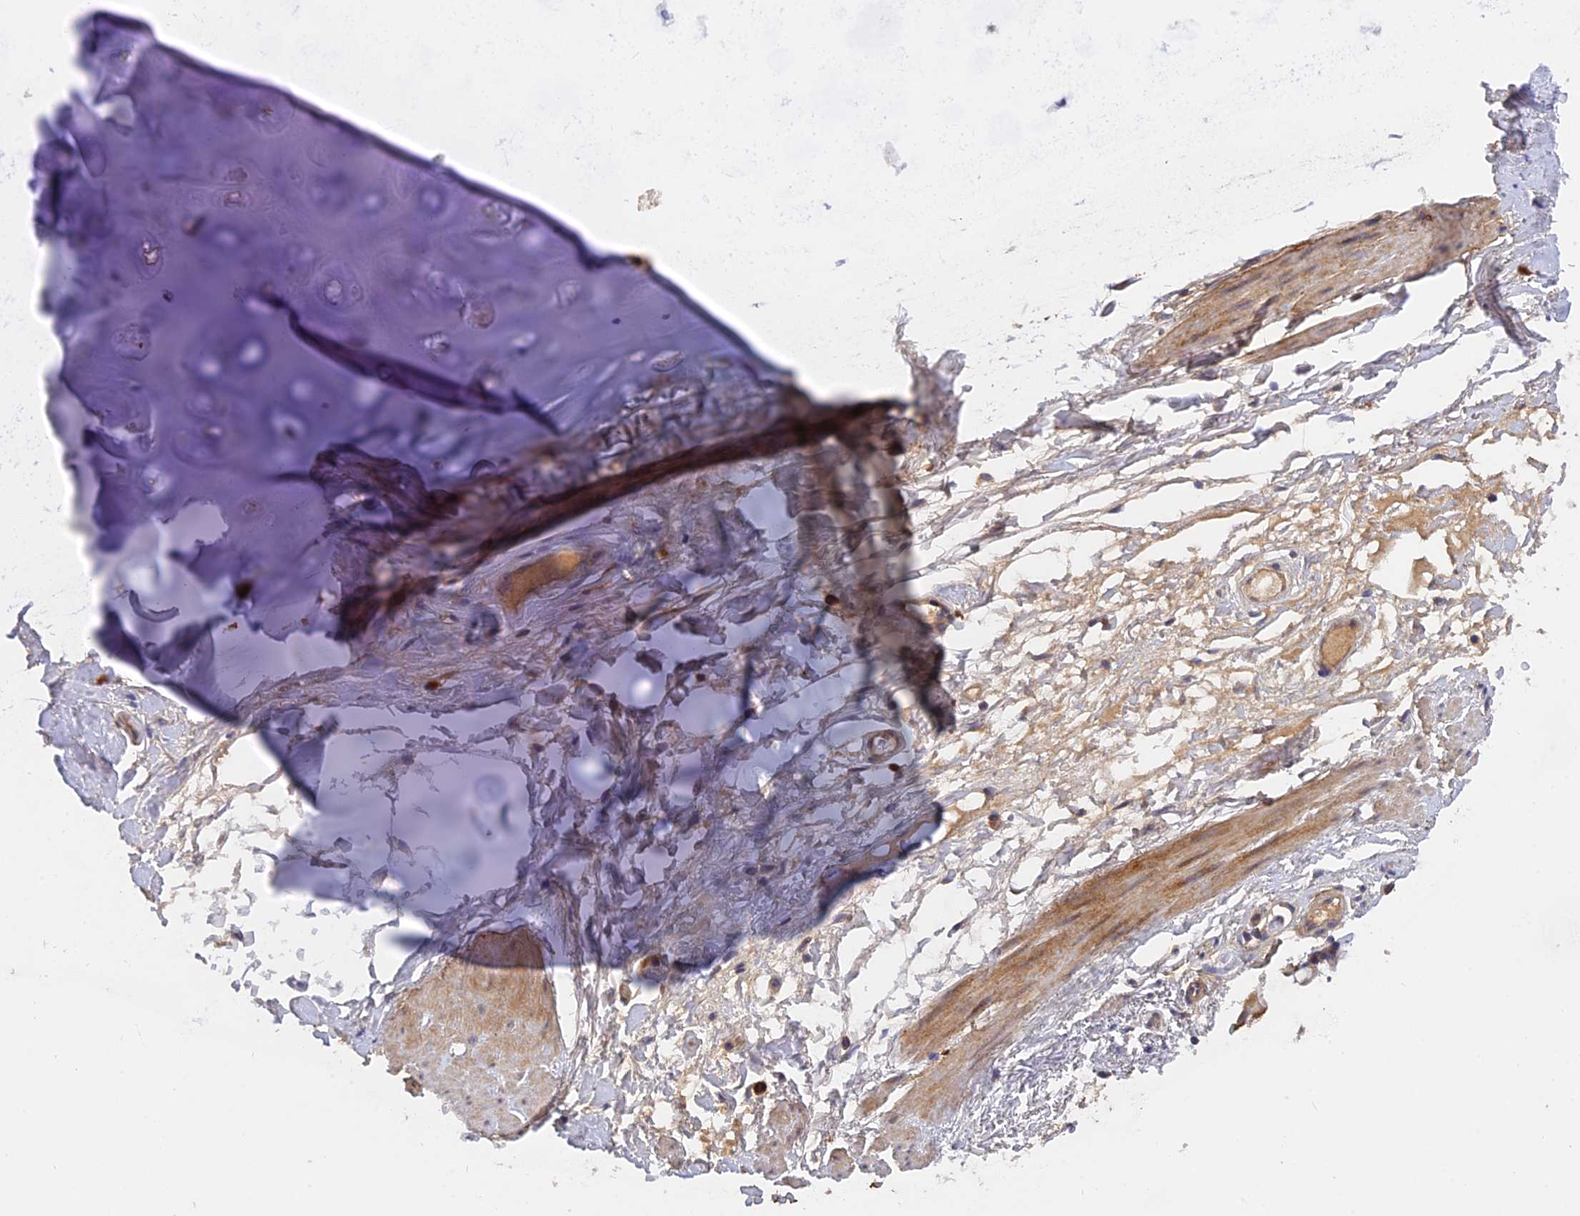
{"staining": {"intensity": "moderate", "quantity": "25%-75%", "location": "cytoplasmic/membranous"}, "tissue": "adipose tissue", "cell_type": "Adipocytes", "image_type": "normal", "snomed": [{"axis": "morphology", "description": "Normal tissue, NOS"}, {"axis": "topography", "description": "Cartilage tissue"}], "caption": "Adipose tissue stained for a protein demonstrates moderate cytoplasmic/membranous positivity in adipocytes. (DAB (3,3'-diaminobenzidine) IHC with brightfield microscopy, high magnification).", "gene": "SLC38A11", "patient": {"sex": "female", "age": 63}}